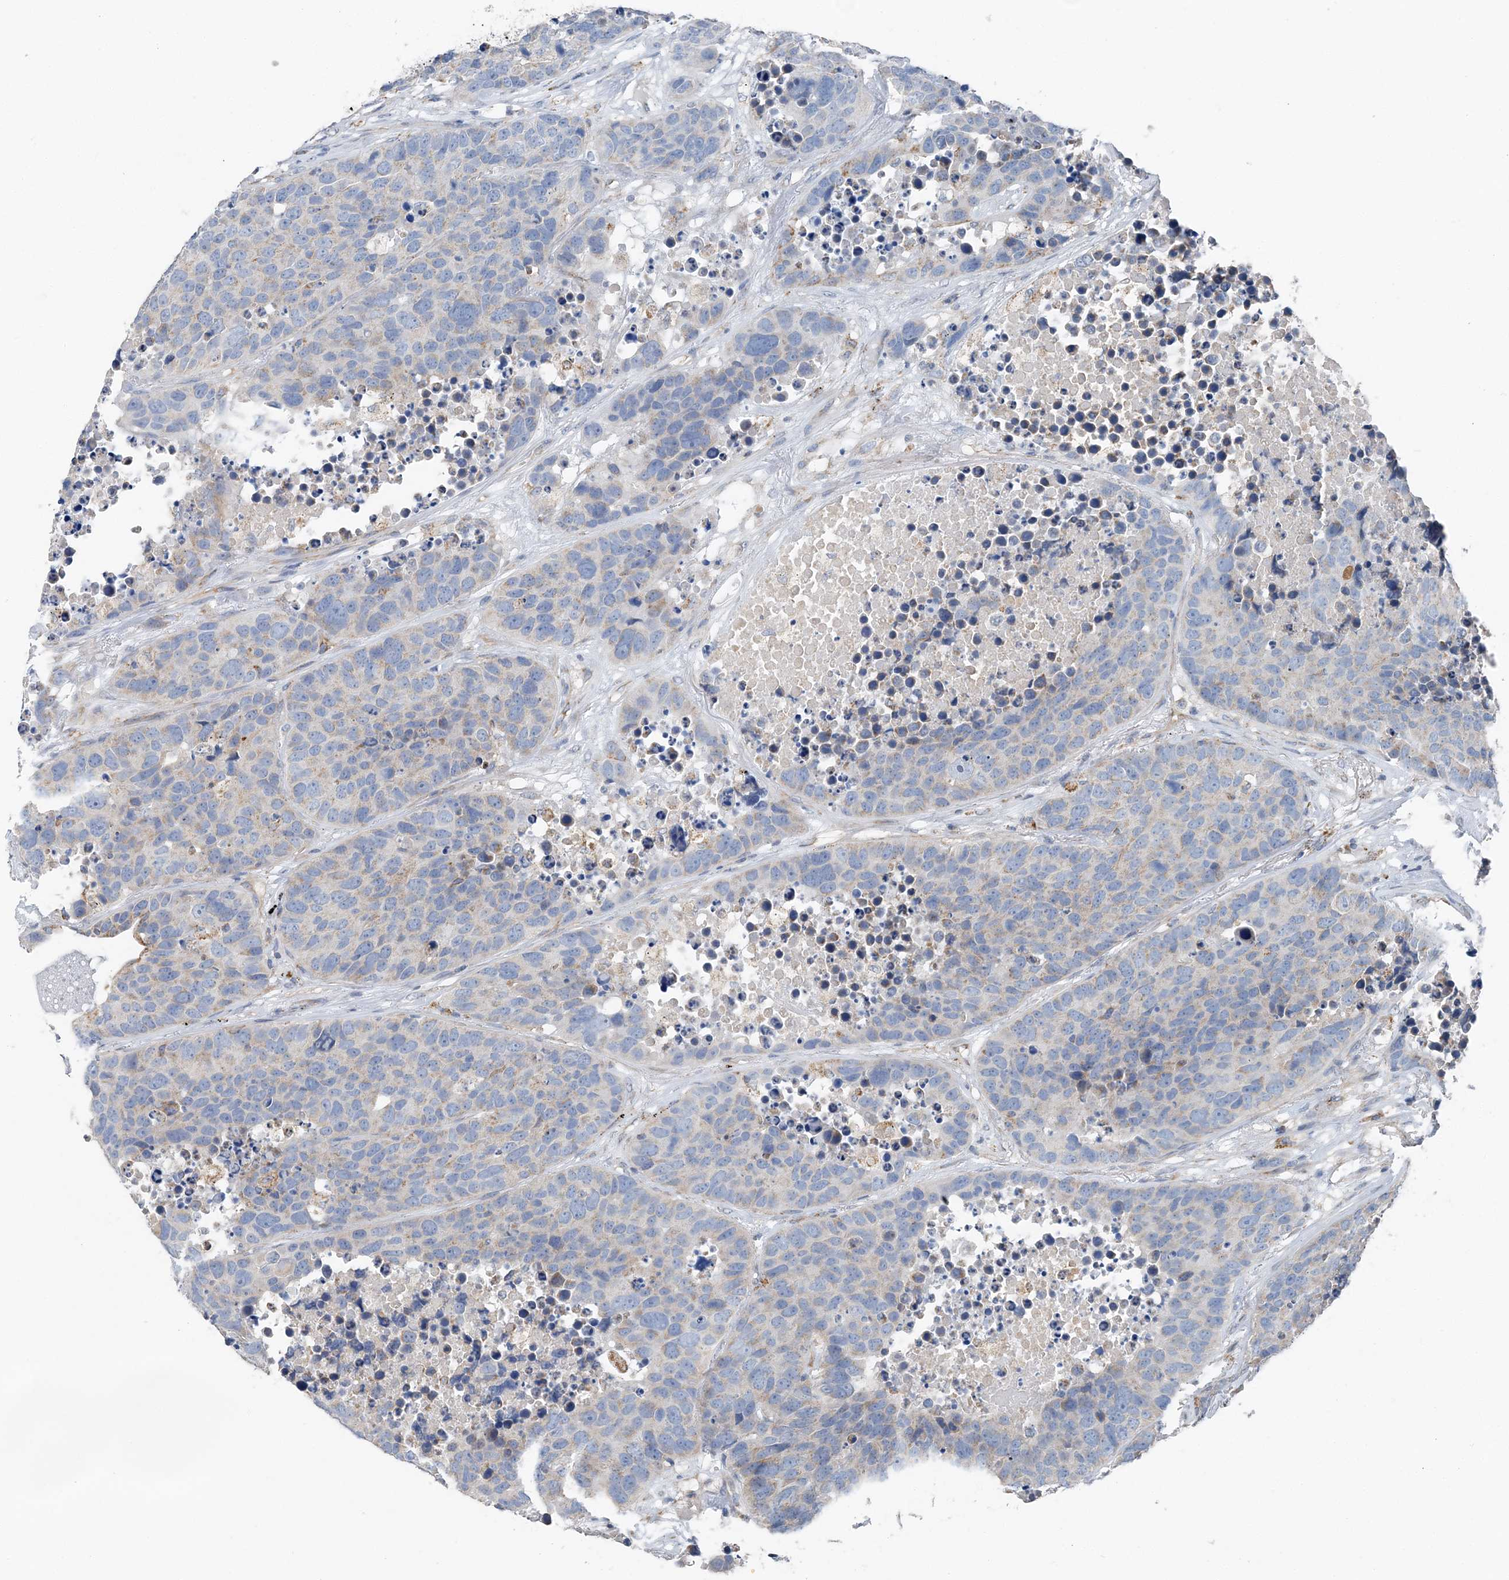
{"staining": {"intensity": "weak", "quantity": "<25%", "location": "cytoplasmic/membranous"}, "tissue": "carcinoid", "cell_type": "Tumor cells", "image_type": "cancer", "snomed": [{"axis": "morphology", "description": "Carcinoid, malignant, NOS"}, {"axis": "topography", "description": "Lung"}], "caption": "This is an immunohistochemistry image of human malignant carcinoid. There is no staining in tumor cells.", "gene": "SPRY2", "patient": {"sex": "male", "age": 60}}